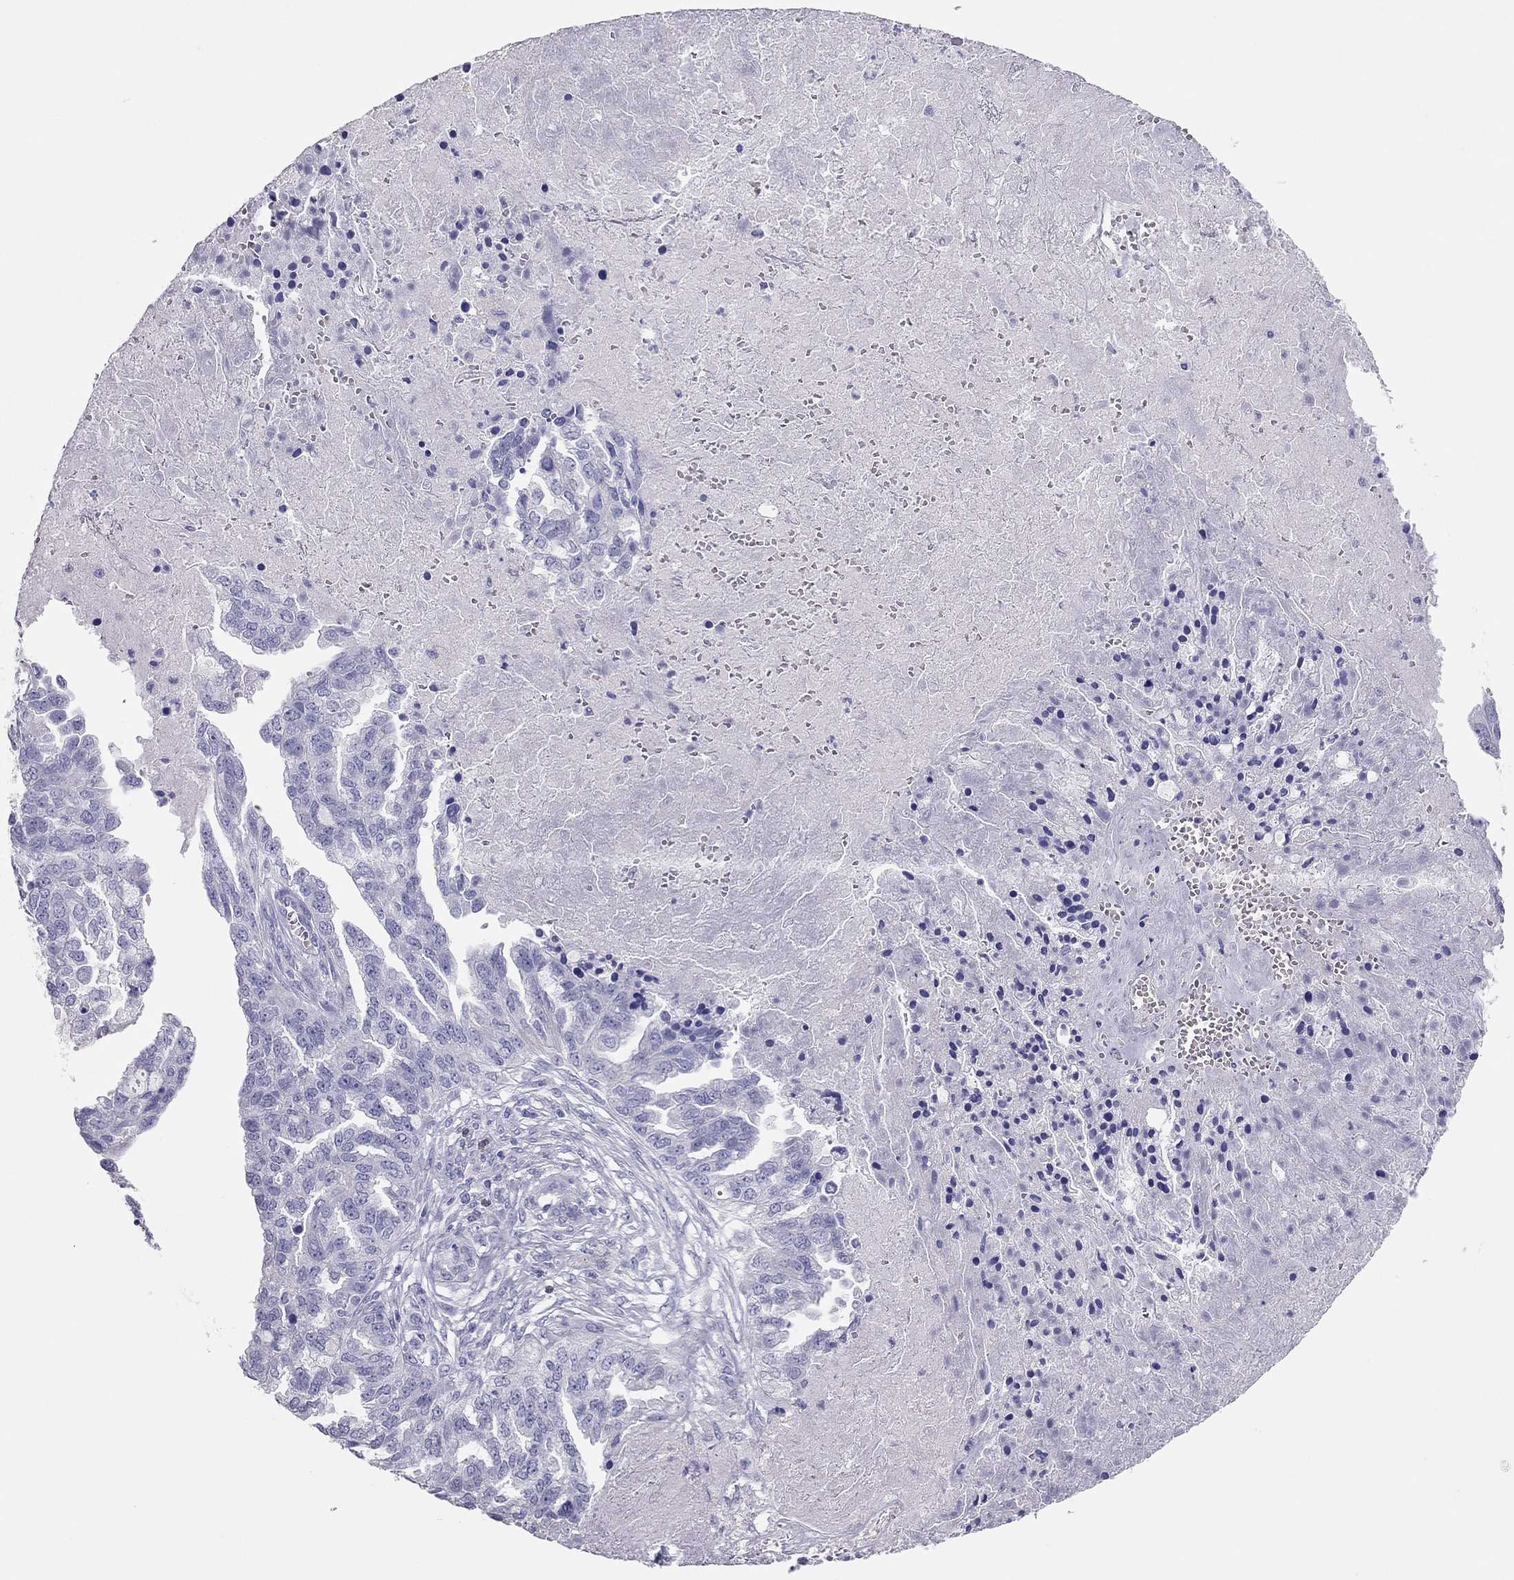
{"staining": {"intensity": "negative", "quantity": "none", "location": "none"}, "tissue": "ovarian cancer", "cell_type": "Tumor cells", "image_type": "cancer", "snomed": [{"axis": "morphology", "description": "Cystadenocarcinoma, serous, NOS"}, {"axis": "topography", "description": "Ovary"}], "caption": "Immunohistochemistry (IHC) photomicrograph of neoplastic tissue: ovarian serous cystadenocarcinoma stained with DAB reveals no significant protein staining in tumor cells. (Immunohistochemistry (IHC), brightfield microscopy, high magnification).", "gene": "TSHB", "patient": {"sex": "female", "age": 51}}